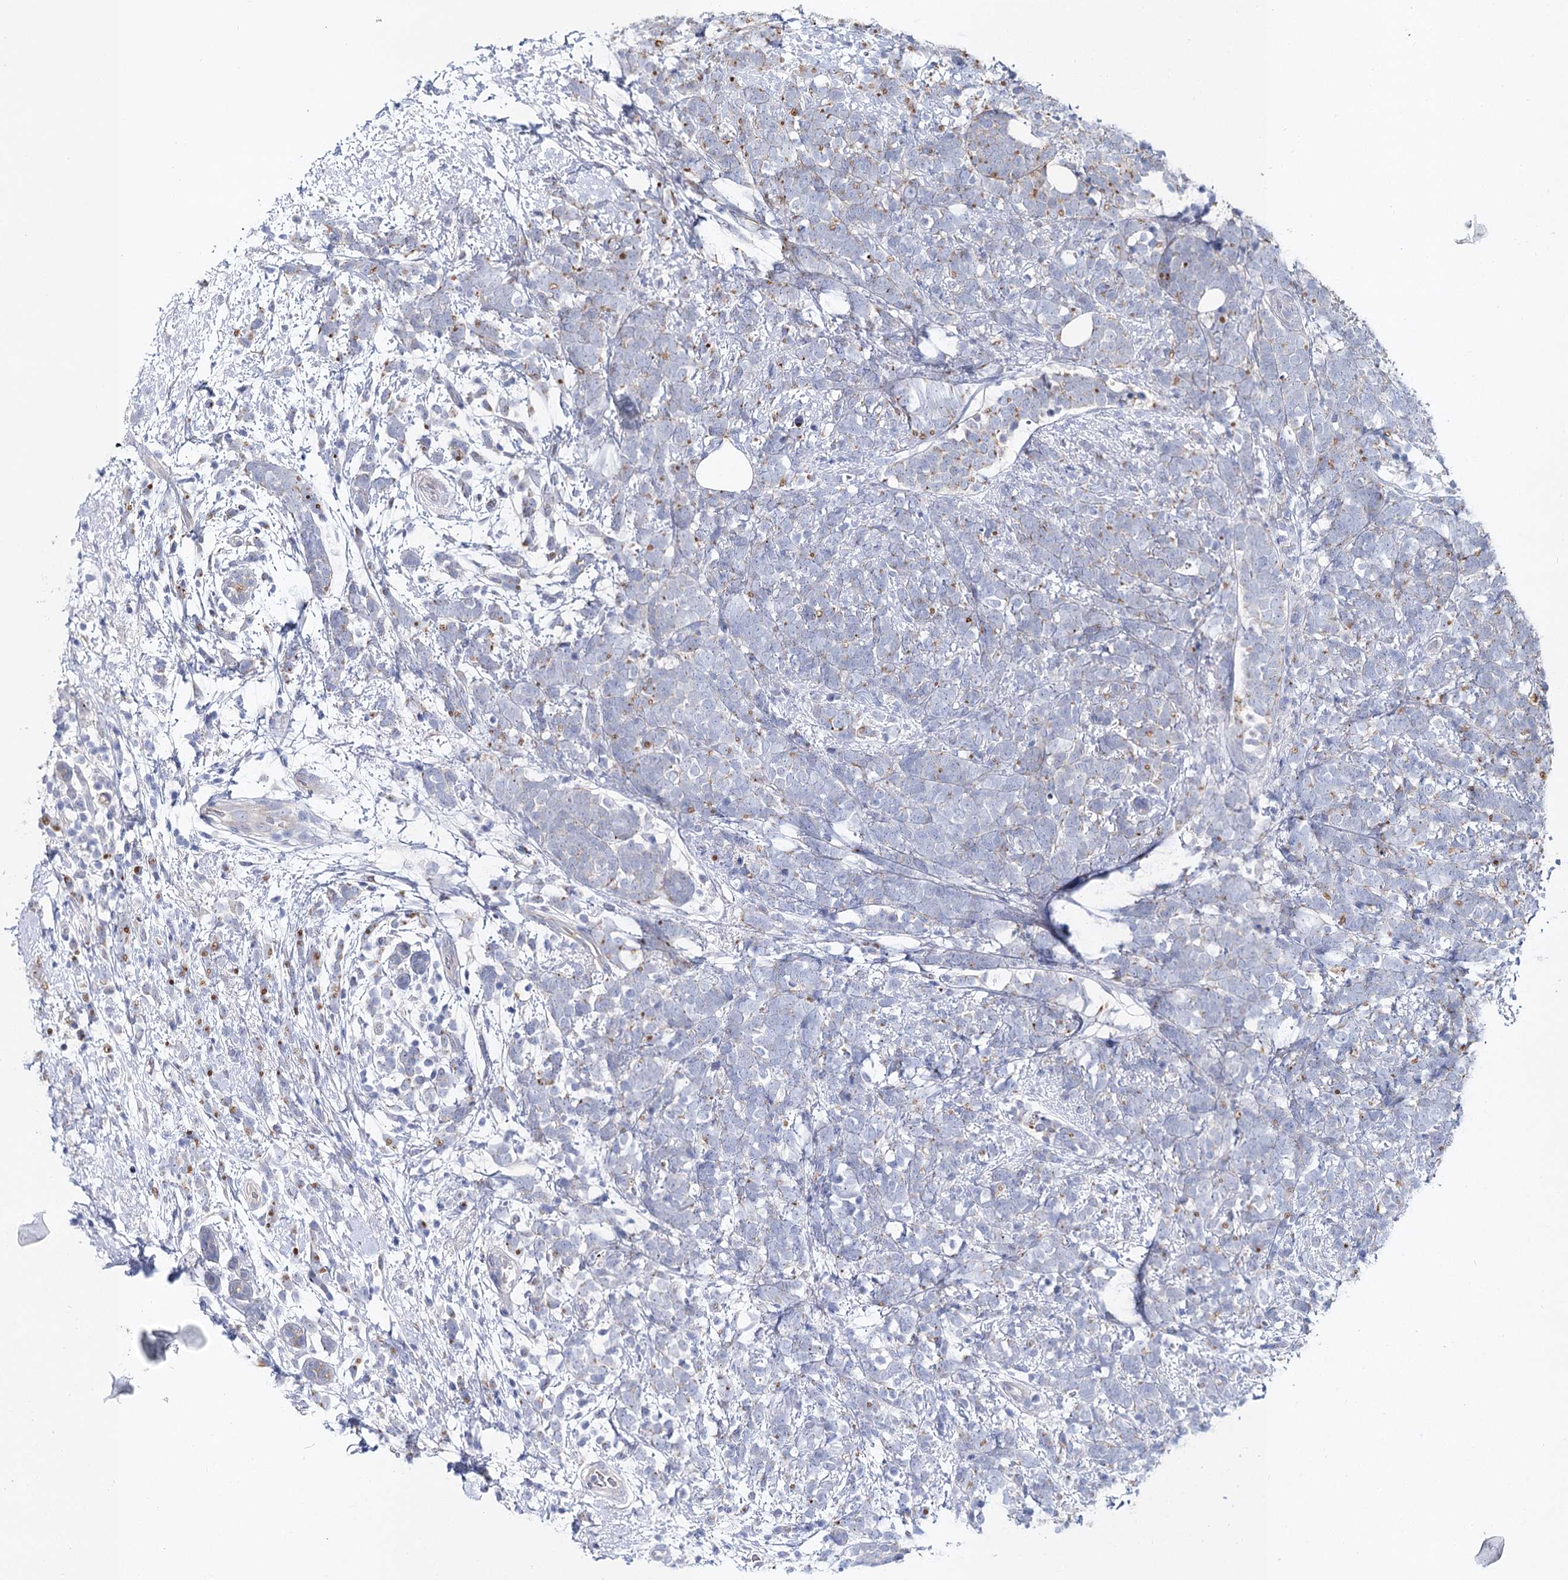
{"staining": {"intensity": "negative", "quantity": "none", "location": "none"}, "tissue": "breast cancer", "cell_type": "Tumor cells", "image_type": "cancer", "snomed": [{"axis": "morphology", "description": "Lobular carcinoma"}, {"axis": "topography", "description": "Breast"}], "caption": "DAB immunohistochemical staining of human breast cancer reveals no significant staining in tumor cells.", "gene": "UGP2", "patient": {"sex": "female", "age": 58}}